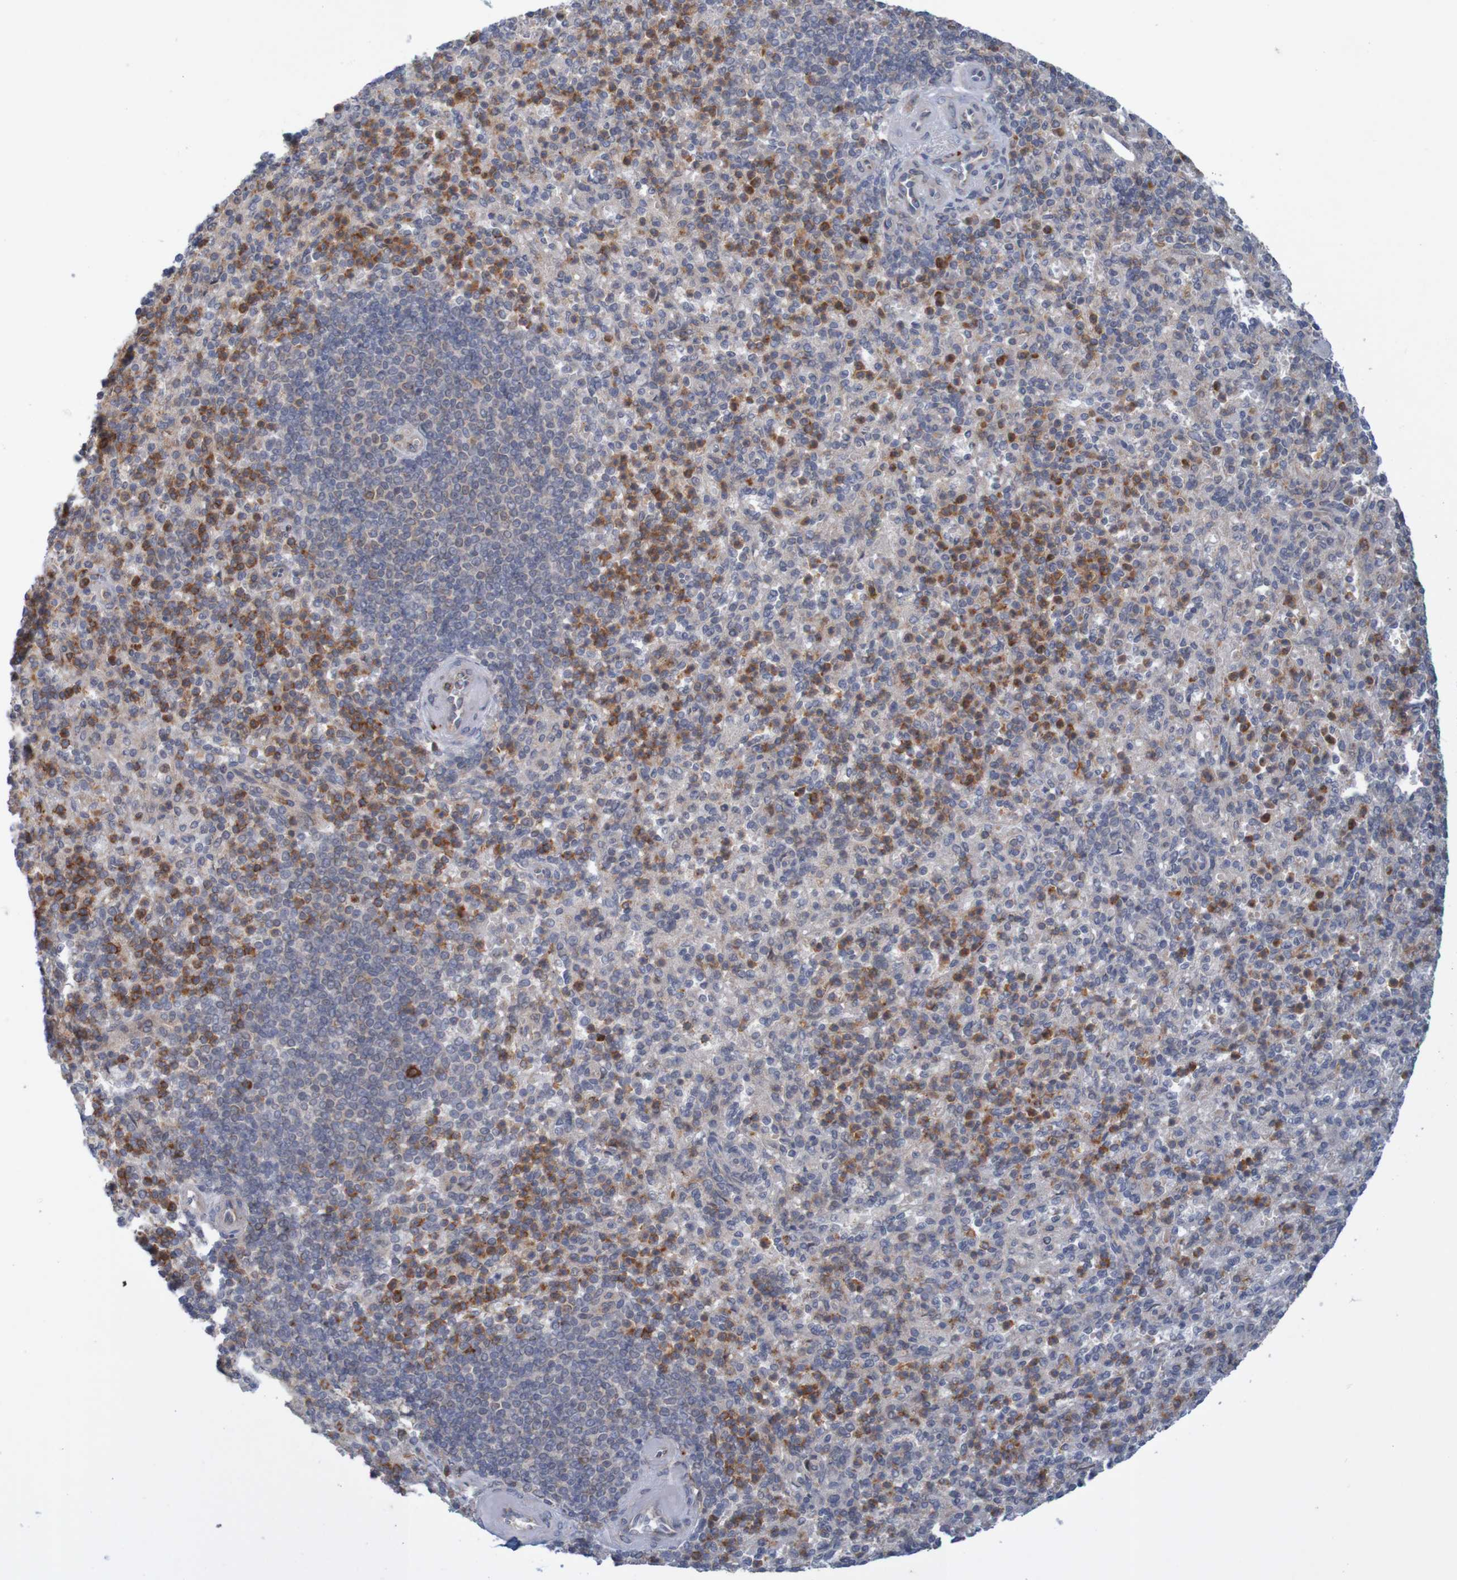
{"staining": {"intensity": "moderate", "quantity": "25%-75%", "location": "cytoplasmic/membranous"}, "tissue": "spleen", "cell_type": "Cells in red pulp", "image_type": "normal", "snomed": [{"axis": "morphology", "description": "Normal tissue, NOS"}, {"axis": "topography", "description": "Spleen"}], "caption": "Cells in red pulp exhibit moderate cytoplasmic/membranous positivity in approximately 25%-75% of cells in unremarkable spleen. (Brightfield microscopy of DAB IHC at high magnification).", "gene": "NAV2", "patient": {"sex": "female", "age": 74}}